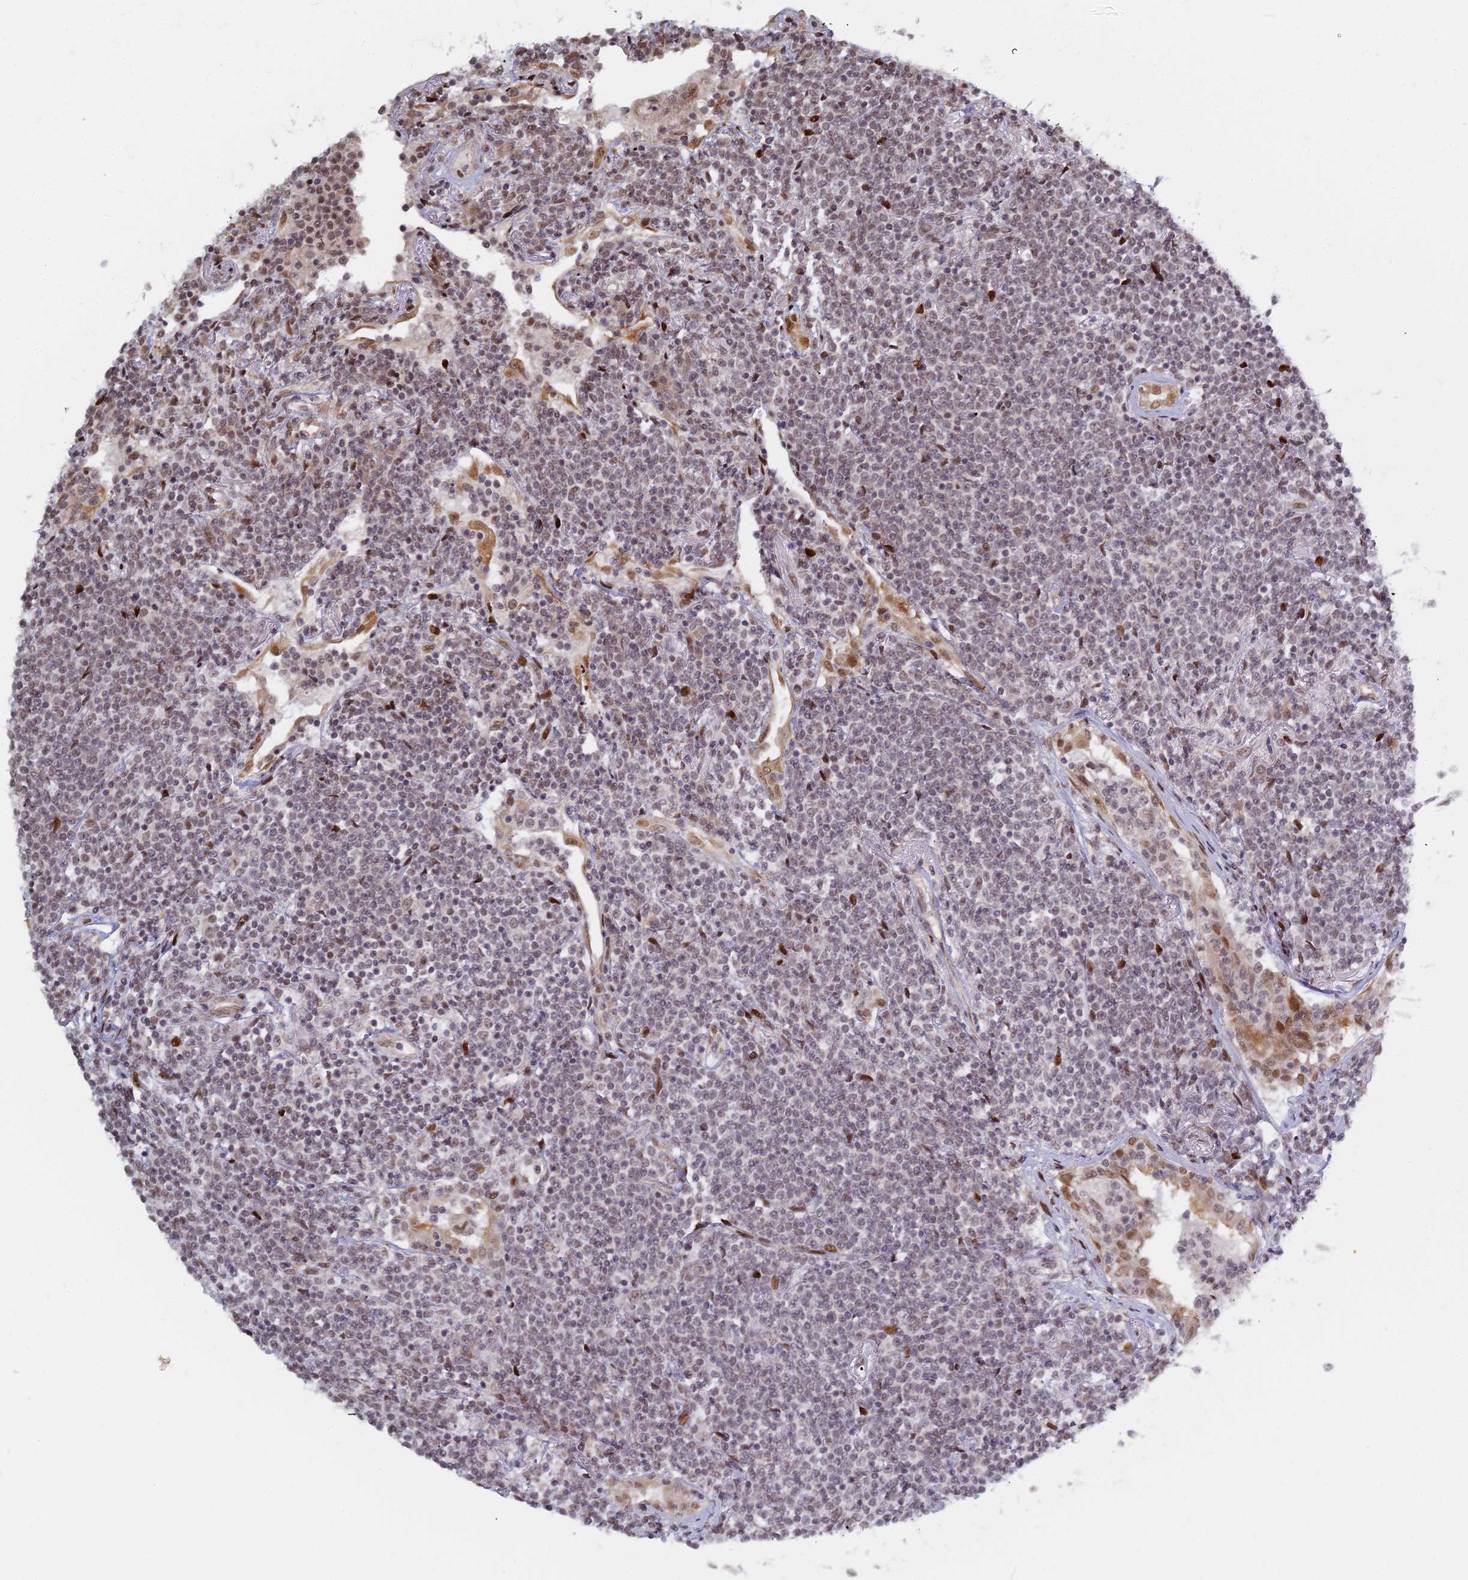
{"staining": {"intensity": "weak", "quantity": "25%-75%", "location": "nuclear"}, "tissue": "lymphoma", "cell_type": "Tumor cells", "image_type": "cancer", "snomed": [{"axis": "morphology", "description": "Malignant lymphoma, non-Hodgkin's type, Low grade"}, {"axis": "topography", "description": "Lung"}], "caption": "Lymphoma stained for a protein displays weak nuclear positivity in tumor cells. Nuclei are stained in blue.", "gene": "ABCA2", "patient": {"sex": "female", "age": 71}}